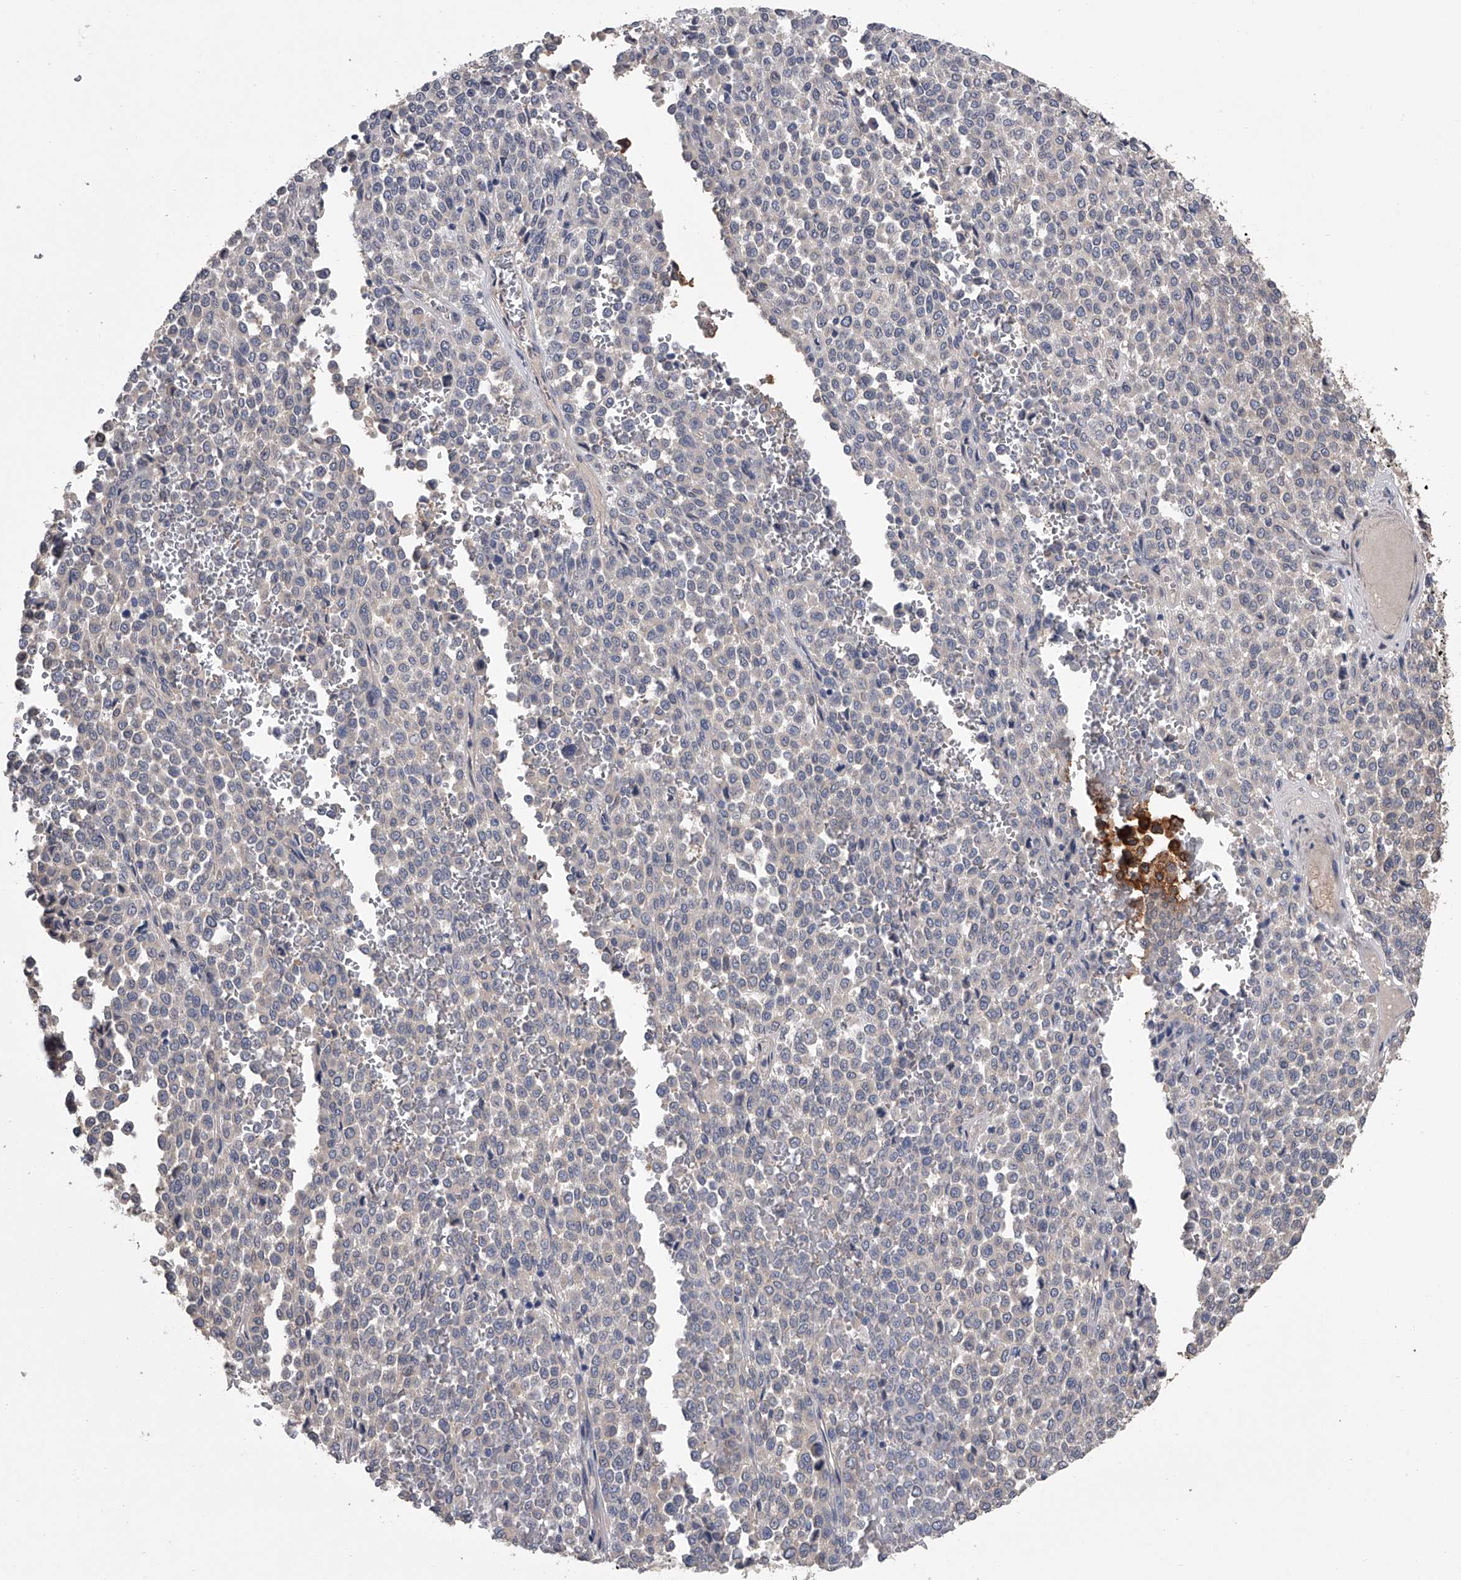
{"staining": {"intensity": "negative", "quantity": "none", "location": "none"}, "tissue": "melanoma", "cell_type": "Tumor cells", "image_type": "cancer", "snomed": [{"axis": "morphology", "description": "Malignant melanoma, Metastatic site"}, {"axis": "topography", "description": "Pancreas"}], "caption": "Immunohistochemical staining of human melanoma demonstrates no significant expression in tumor cells.", "gene": "ZNF343", "patient": {"sex": "female", "age": 30}}